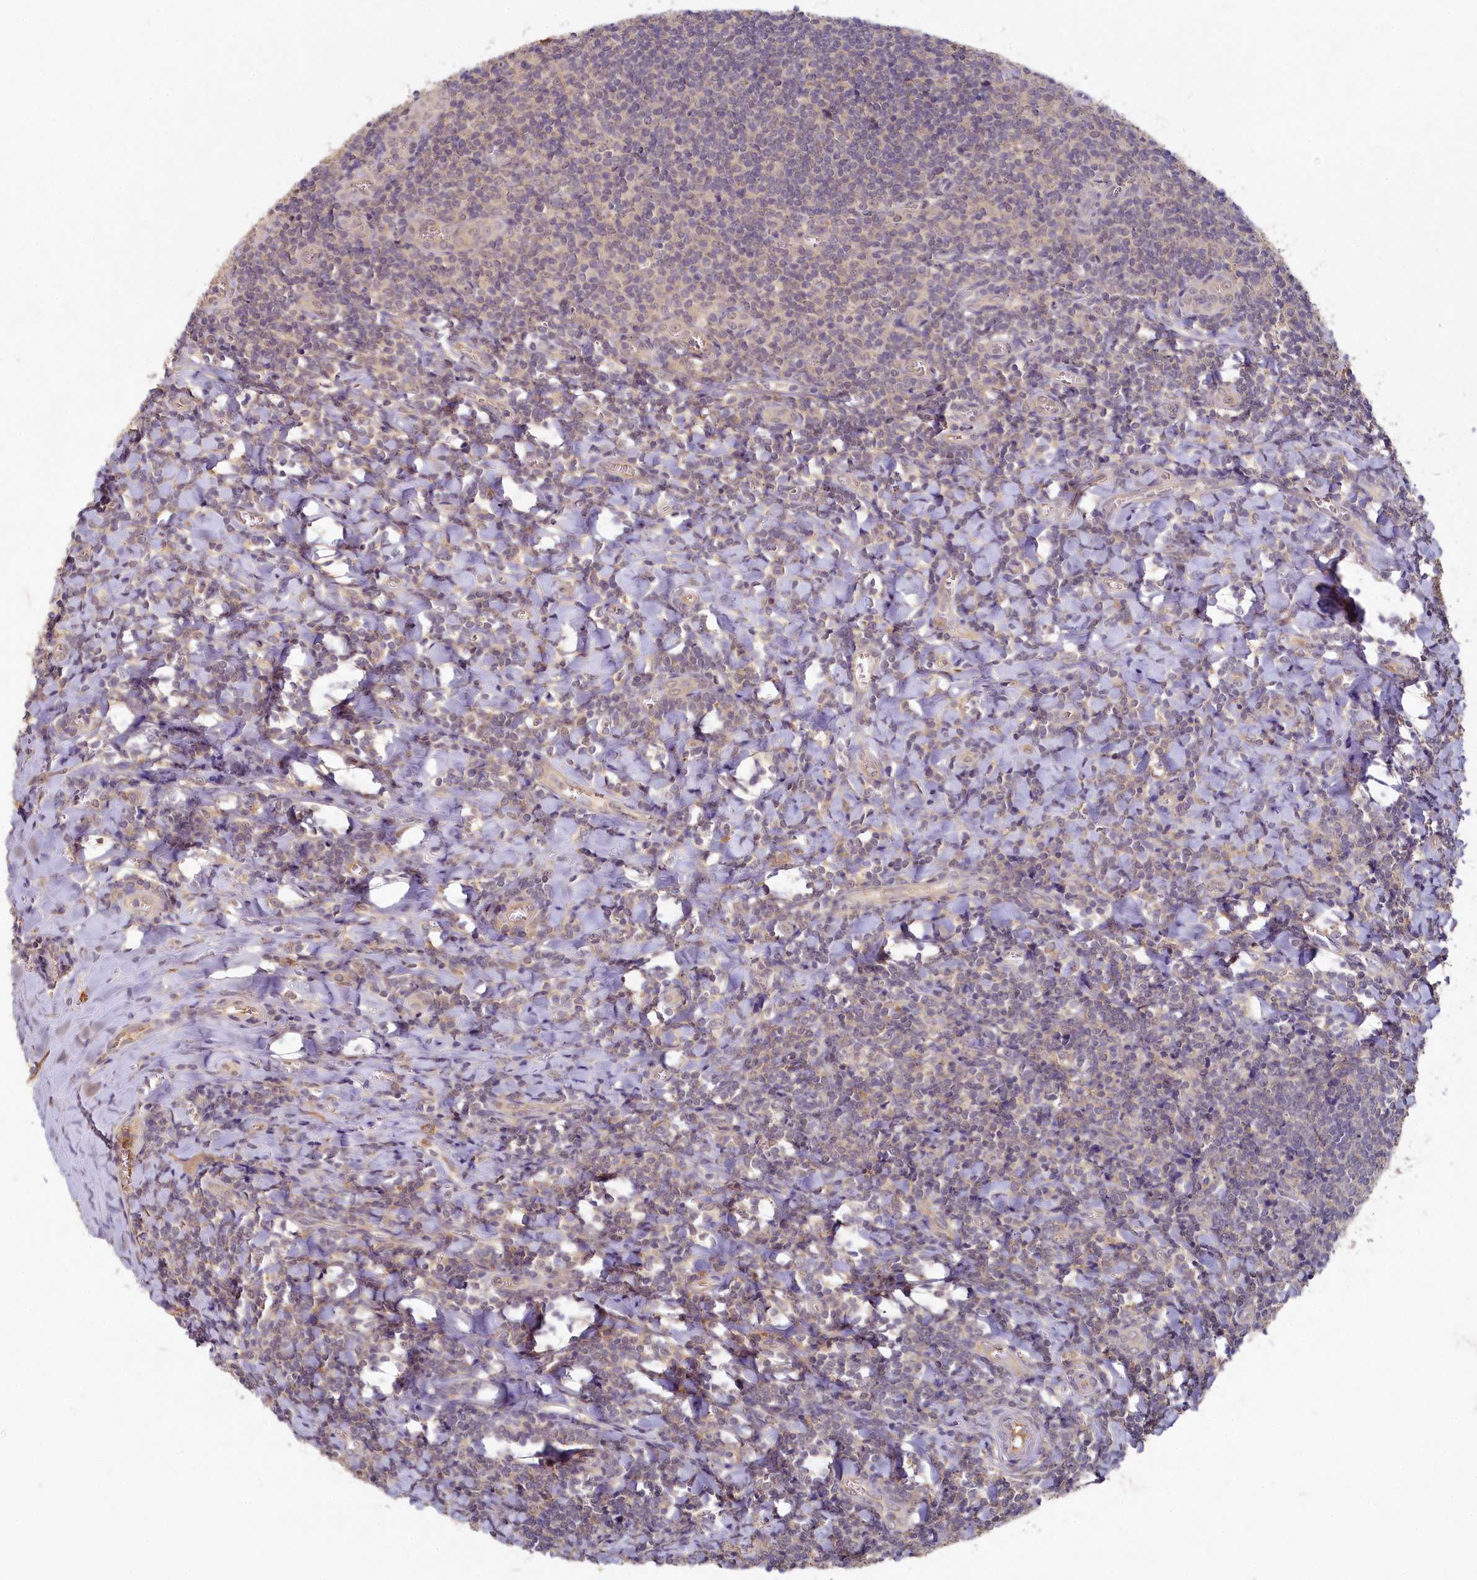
{"staining": {"intensity": "weak", "quantity": ">75%", "location": "cytoplasmic/membranous"}, "tissue": "tonsil", "cell_type": "Germinal center cells", "image_type": "normal", "snomed": [{"axis": "morphology", "description": "Normal tissue, NOS"}, {"axis": "topography", "description": "Tonsil"}], "caption": "Protein analysis of unremarkable tonsil displays weak cytoplasmic/membranous staining in approximately >75% of germinal center cells.", "gene": "HERC3", "patient": {"sex": "male", "age": 27}}